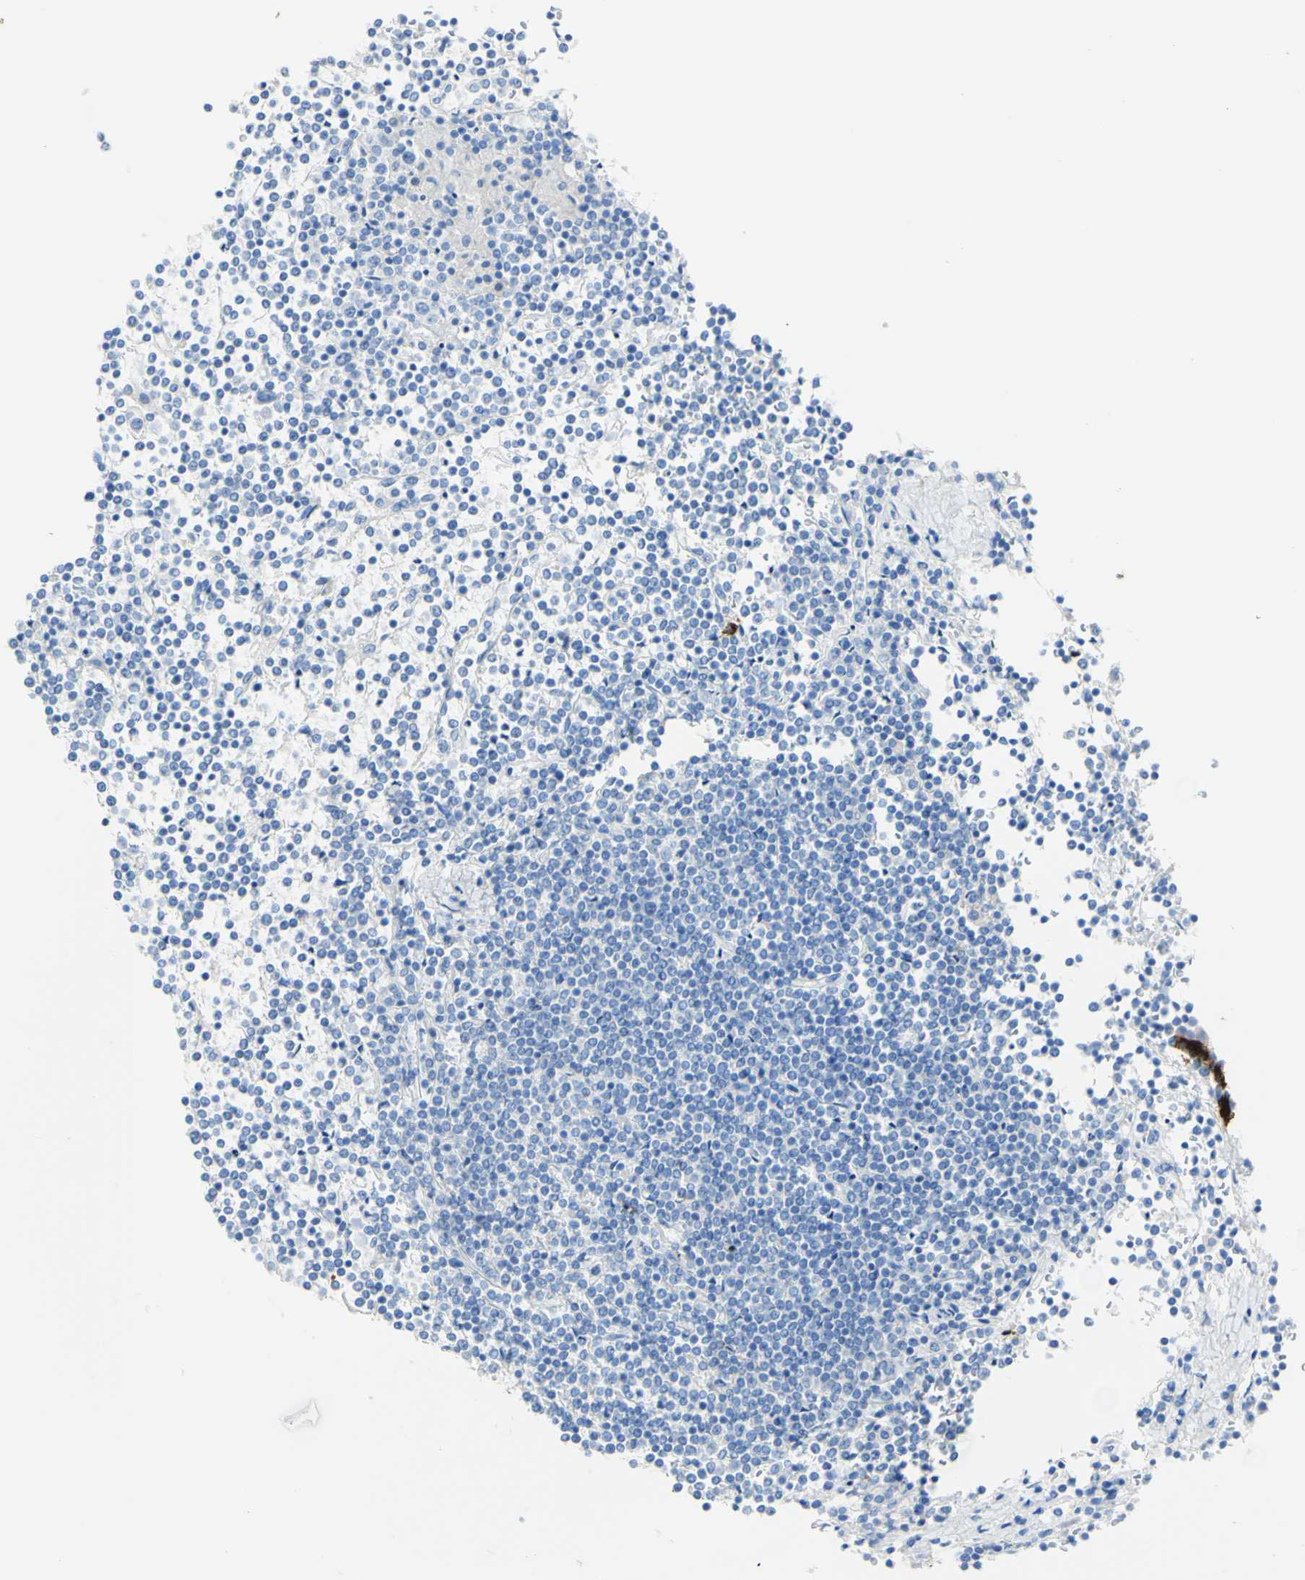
{"staining": {"intensity": "negative", "quantity": "none", "location": "none"}, "tissue": "lymphoma", "cell_type": "Tumor cells", "image_type": "cancer", "snomed": [{"axis": "morphology", "description": "Malignant lymphoma, non-Hodgkin's type, Low grade"}, {"axis": "topography", "description": "Spleen"}], "caption": "Histopathology image shows no protein expression in tumor cells of lymphoma tissue.", "gene": "PIGR", "patient": {"sex": "female", "age": 19}}